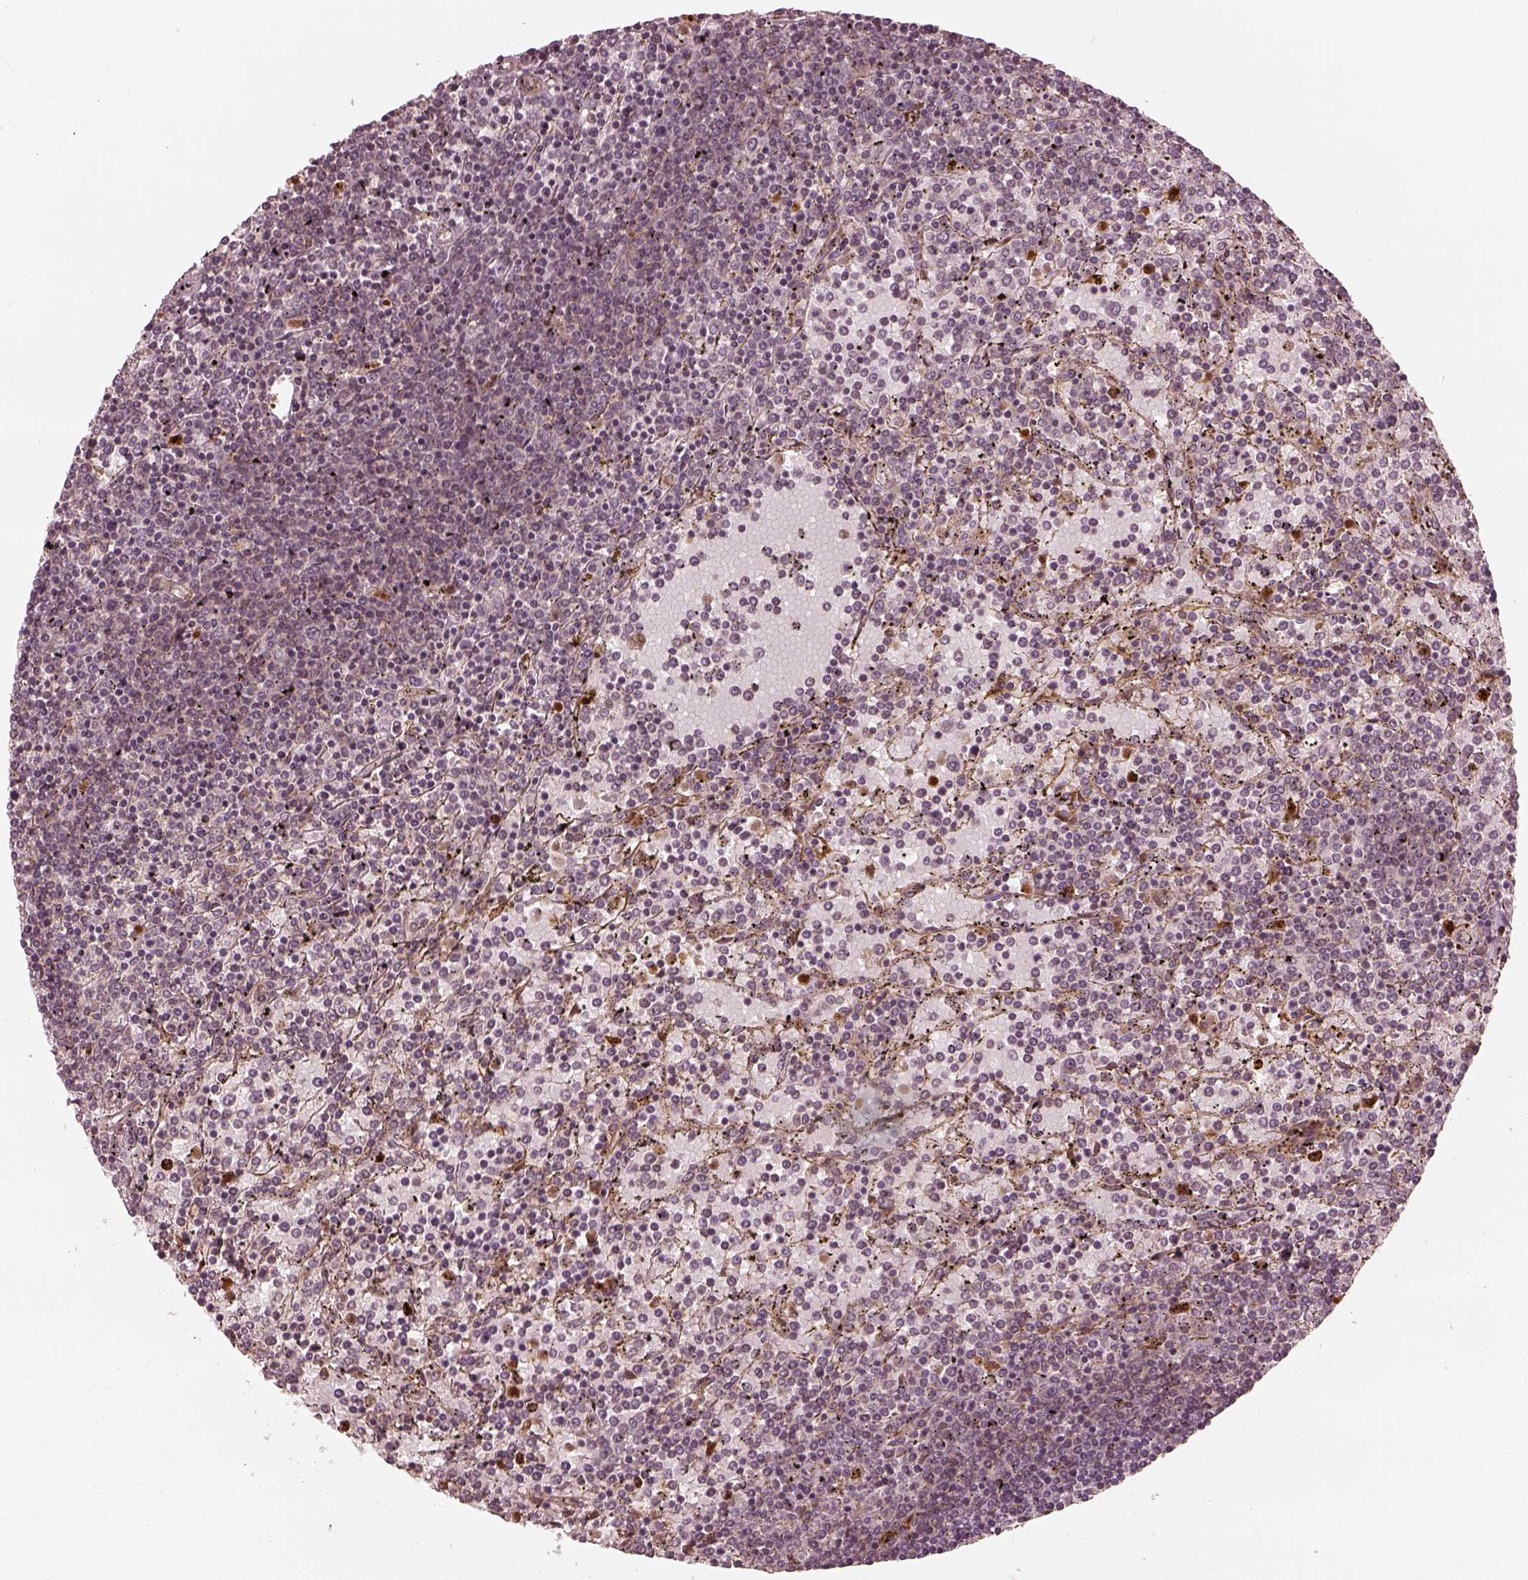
{"staining": {"intensity": "negative", "quantity": "none", "location": "none"}, "tissue": "lymphoma", "cell_type": "Tumor cells", "image_type": "cancer", "snomed": [{"axis": "morphology", "description": "Malignant lymphoma, non-Hodgkin's type, Low grade"}, {"axis": "topography", "description": "Spleen"}], "caption": "Immunohistochemistry (IHC) of malignant lymphoma, non-Hodgkin's type (low-grade) demonstrates no expression in tumor cells.", "gene": "SLC12A9", "patient": {"sex": "female", "age": 77}}